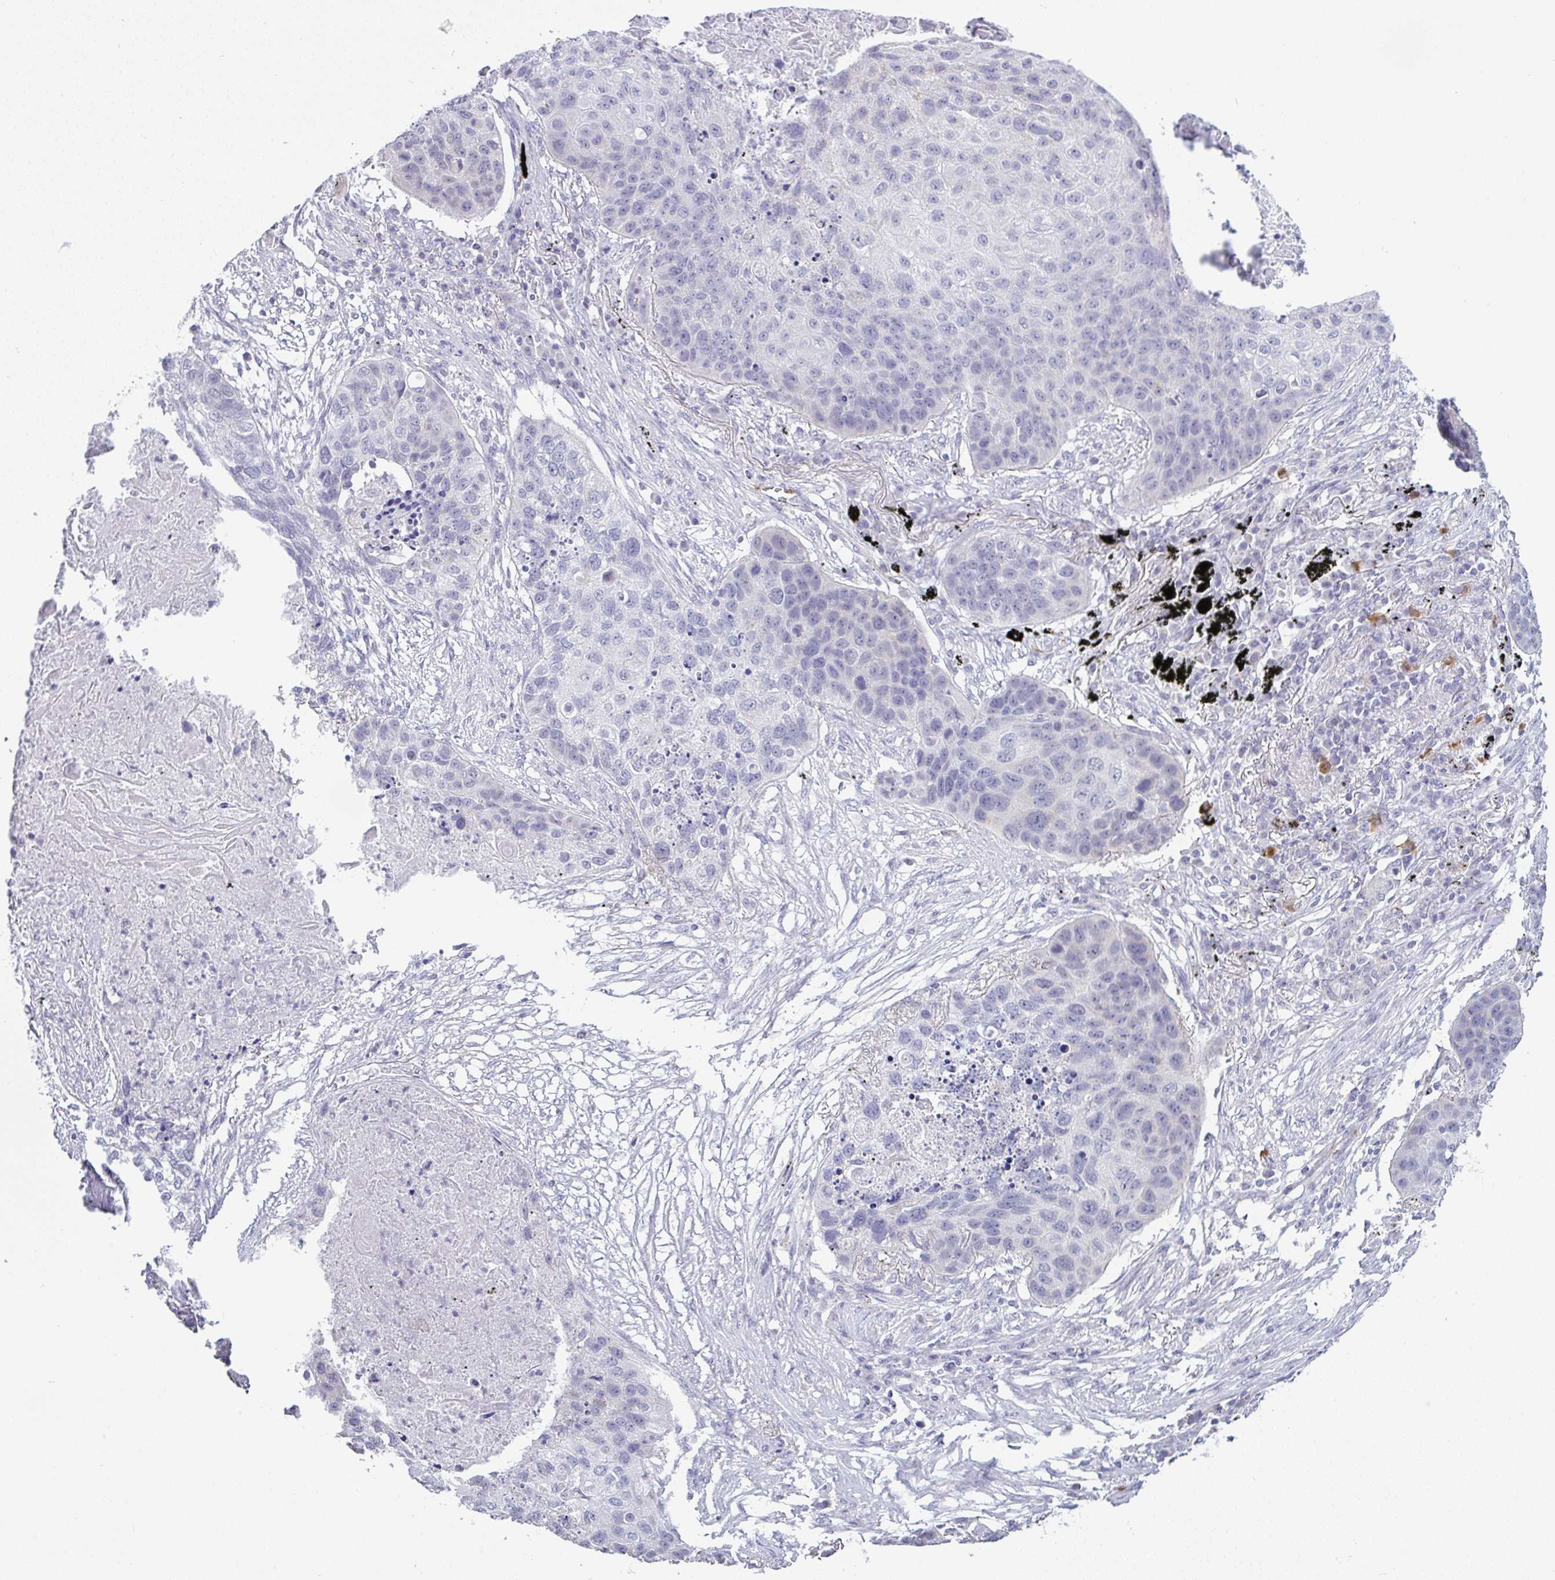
{"staining": {"intensity": "negative", "quantity": "none", "location": "none"}, "tissue": "lung cancer", "cell_type": "Tumor cells", "image_type": "cancer", "snomed": [{"axis": "morphology", "description": "Squamous cell carcinoma, NOS"}, {"axis": "topography", "description": "Lung"}], "caption": "This is a image of immunohistochemistry staining of lung squamous cell carcinoma, which shows no positivity in tumor cells. (IHC, brightfield microscopy, high magnification).", "gene": "PLCD4", "patient": {"sex": "female", "age": 63}}